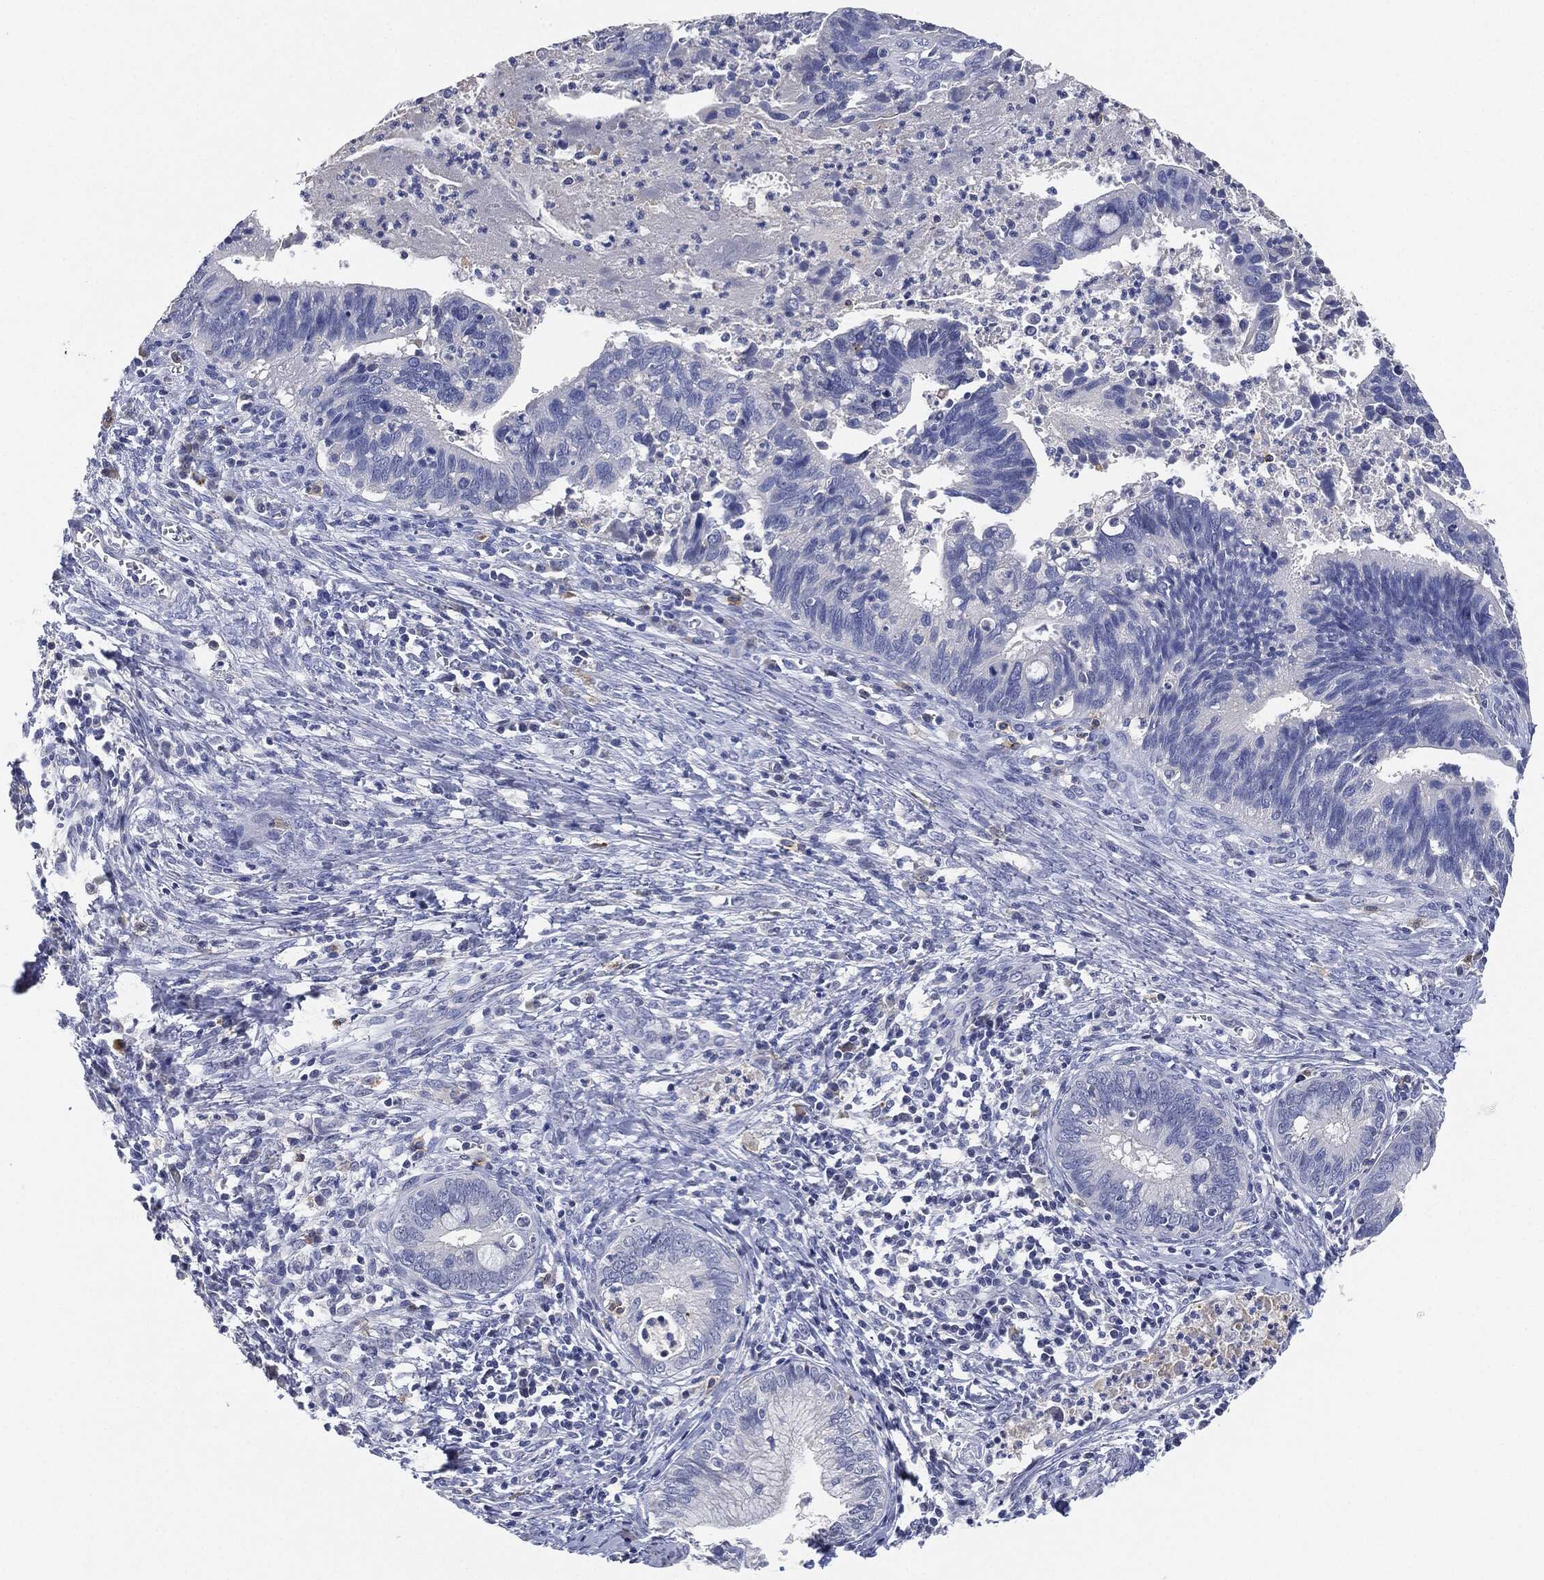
{"staining": {"intensity": "negative", "quantity": "none", "location": "none"}, "tissue": "cervical cancer", "cell_type": "Tumor cells", "image_type": "cancer", "snomed": [{"axis": "morphology", "description": "Adenocarcinoma, NOS"}, {"axis": "topography", "description": "Cervix"}], "caption": "This histopathology image is of adenocarcinoma (cervical) stained with IHC to label a protein in brown with the nuclei are counter-stained blue. There is no staining in tumor cells. Nuclei are stained in blue.", "gene": "NTRK1", "patient": {"sex": "female", "age": 42}}